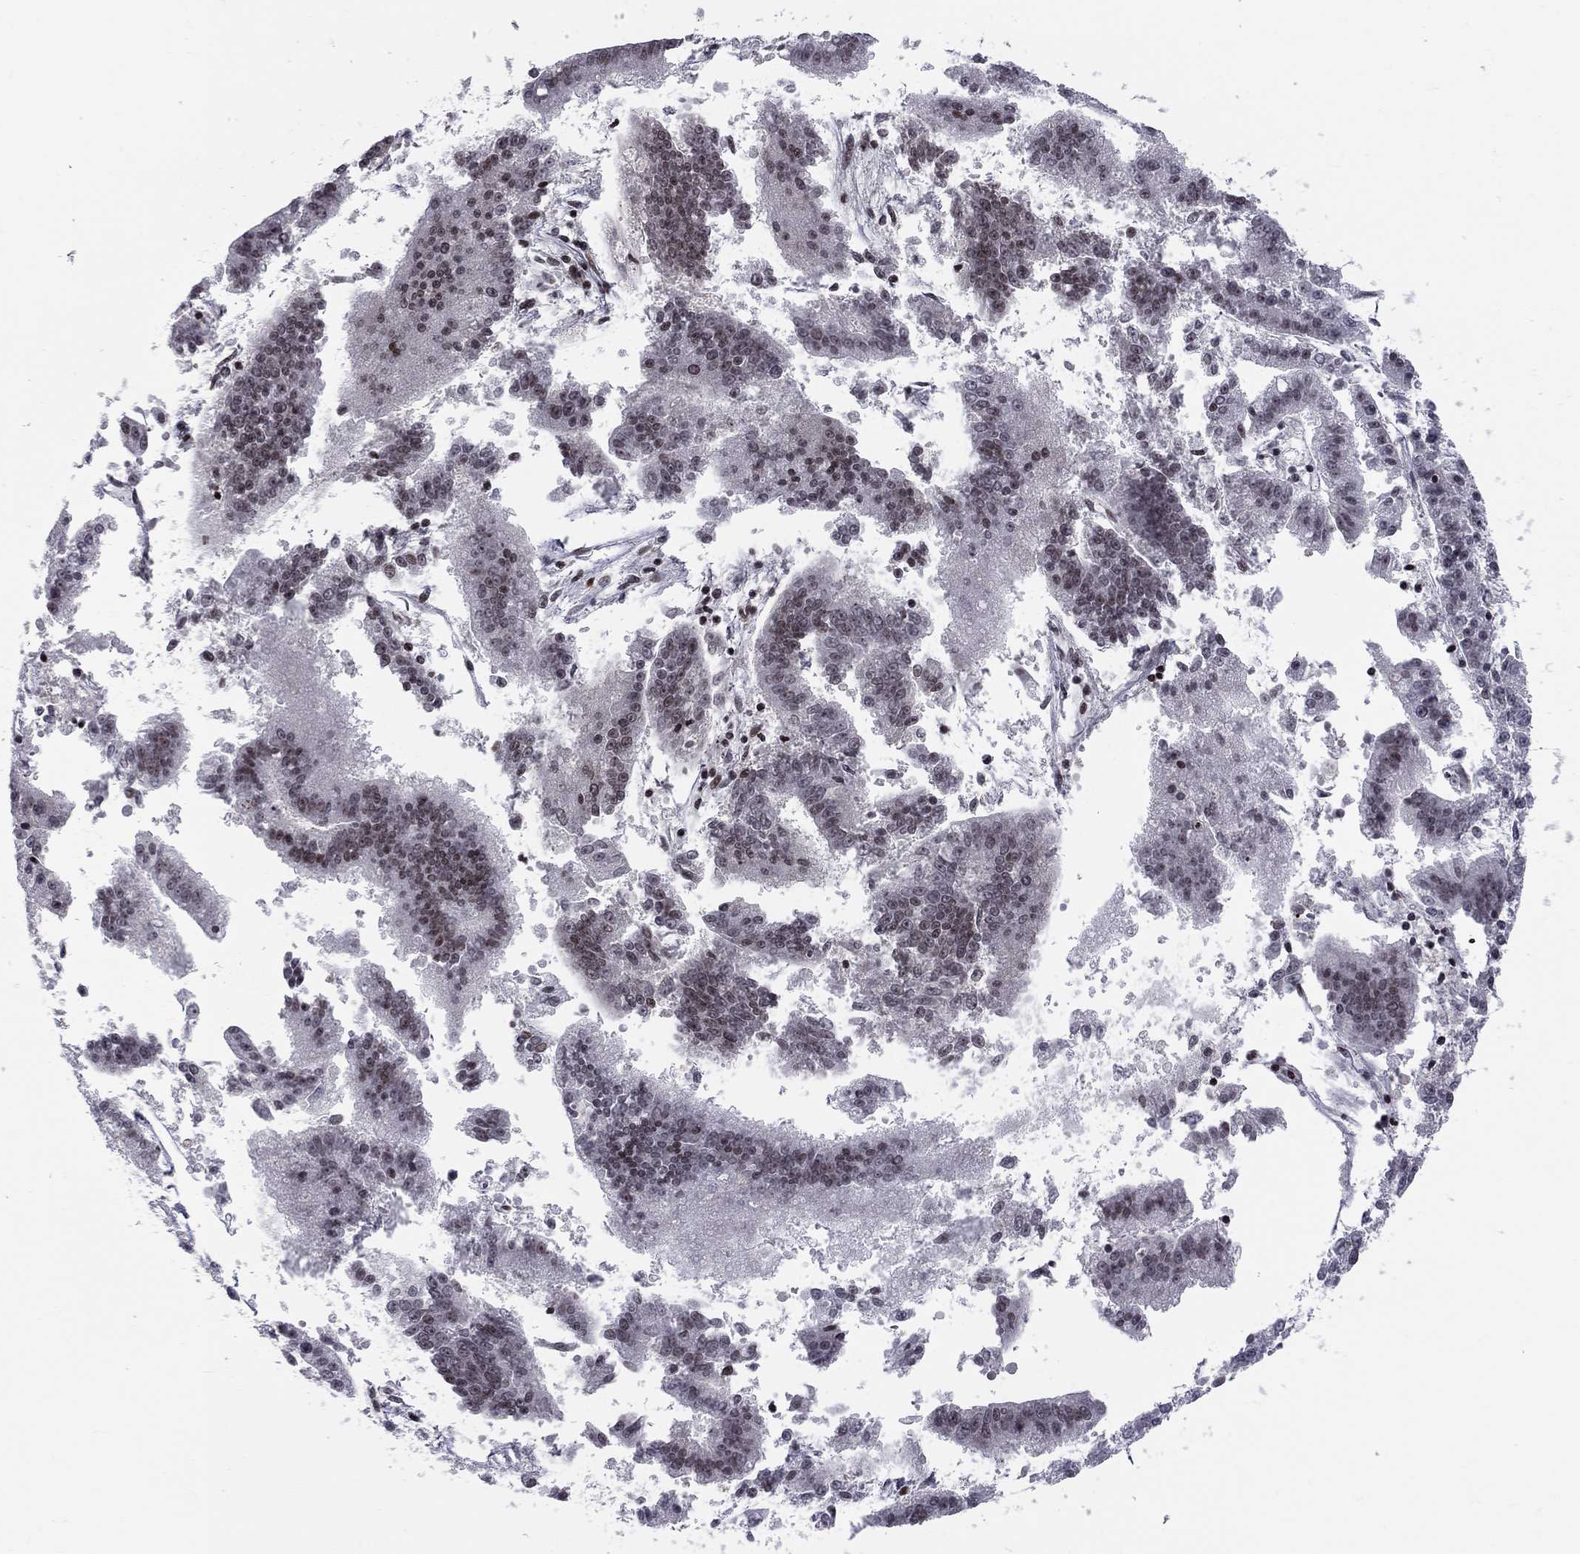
{"staining": {"intensity": "moderate", "quantity": "<25%", "location": "nuclear"}, "tissue": "endometrial cancer", "cell_type": "Tumor cells", "image_type": "cancer", "snomed": [{"axis": "morphology", "description": "Adenocarcinoma, NOS"}, {"axis": "topography", "description": "Endometrium"}], "caption": "Approximately <25% of tumor cells in human endometrial cancer (adenocarcinoma) reveal moderate nuclear protein staining as visualized by brown immunohistochemical staining.", "gene": "RNASEH2C", "patient": {"sex": "female", "age": 66}}